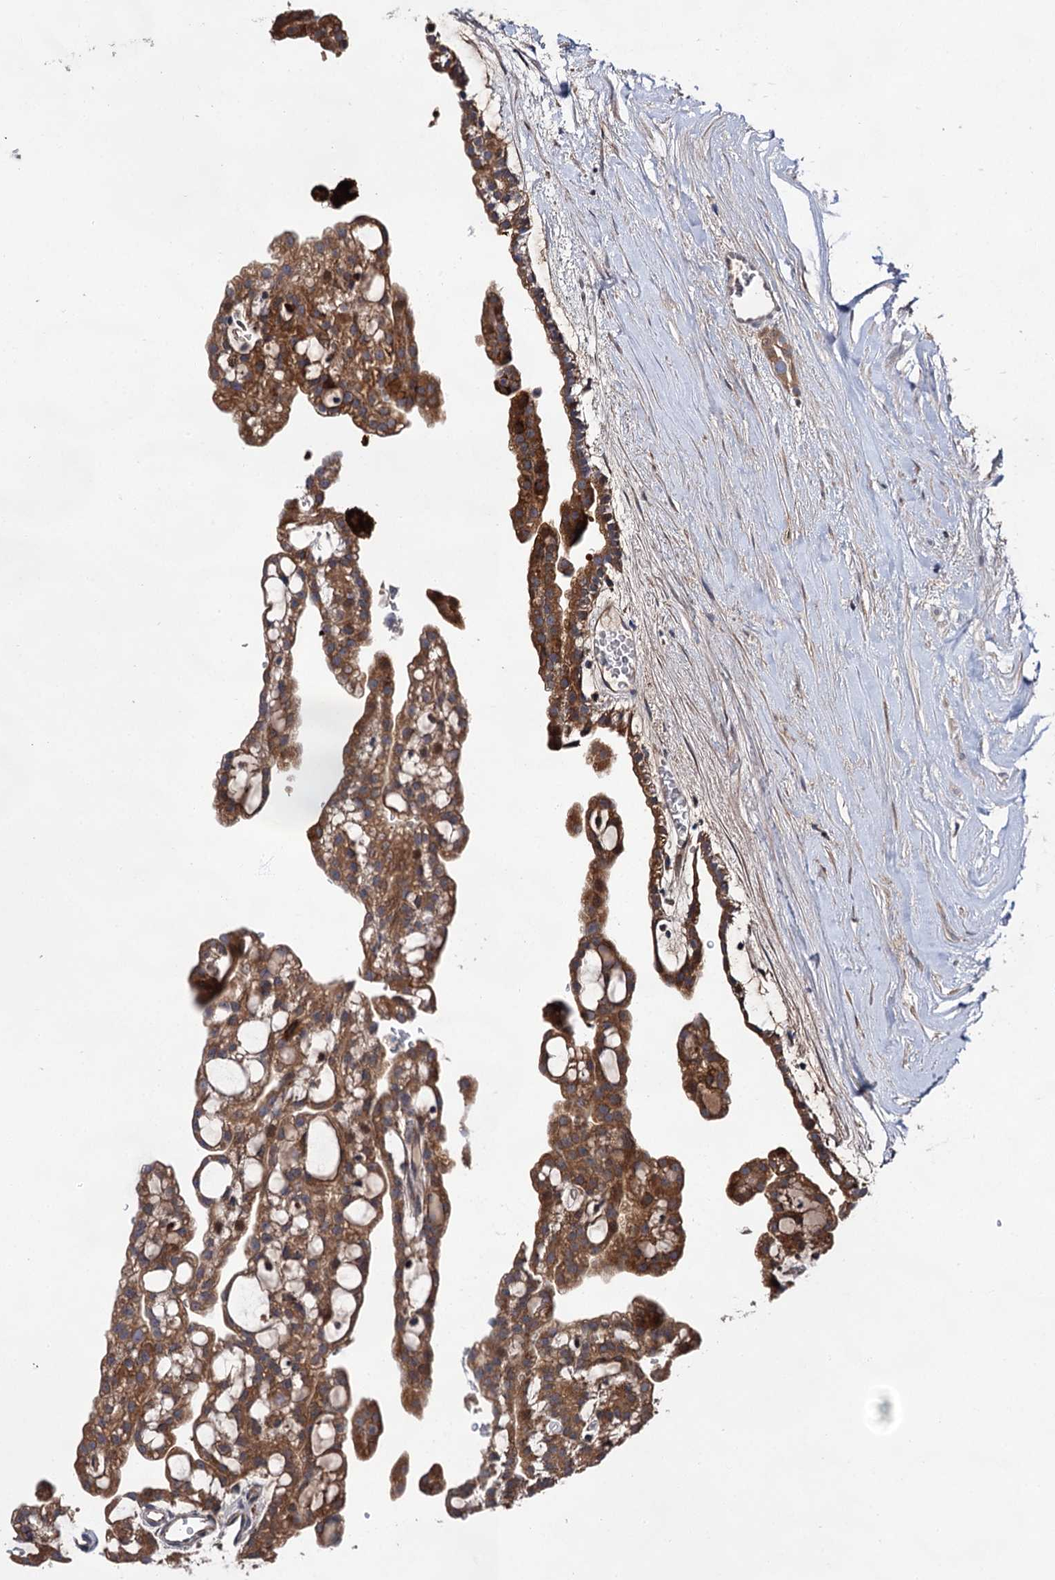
{"staining": {"intensity": "moderate", "quantity": ">75%", "location": "cytoplasmic/membranous"}, "tissue": "renal cancer", "cell_type": "Tumor cells", "image_type": "cancer", "snomed": [{"axis": "morphology", "description": "Adenocarcinoma, NOS"}, {"axis": "topography", "description": "Kidney"}], "caption": "IHC staining of adenocarcinoma (renal), which exhibits medium levels of moderate cytoplasmic/membranous staining in about >75% of tumor cells indicating moderate cytoplasmic/membranous protein staining. The staining was performed using DAB (brown) for protein detection and nuclei were counterstained in hematoxylin (blue).", "gene": "NAA25", "patient": {"sex": "male", "age": 63}}